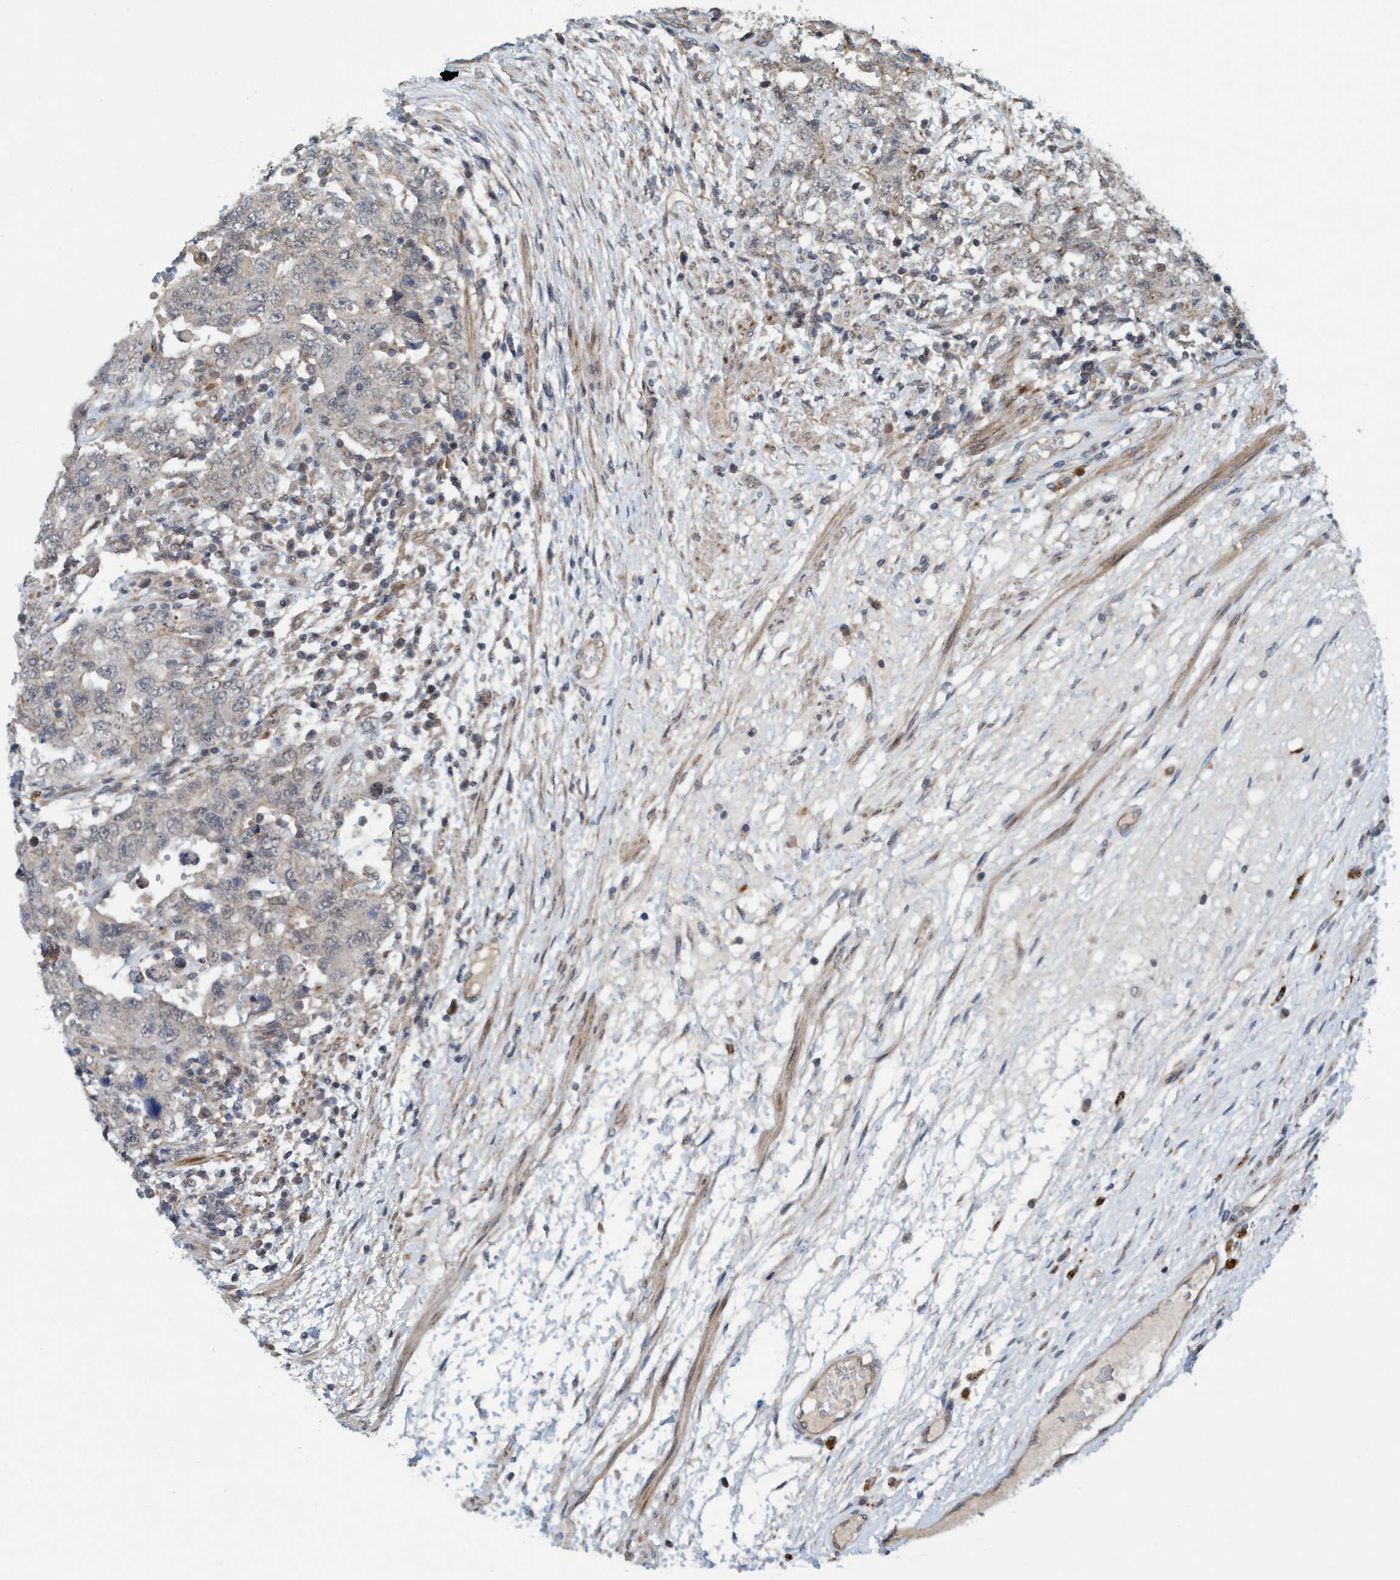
{"staining": {"intensity": "negative", "quantity": "none", "location": "none"}, "tissue": "testis cancer", "cell_type": "Tumor cells", "image_type": "cancer", "snomed": [{"axis": "morphology", "description": "Carcinoma, Embryonal, NOS"}, {"axis": "topography", "description": "Testis"}], "caption": "Immunohistochemical staining of human embryonal carcinoma (testis) displays no significant positivity in tumor cells.", "gene": "TRIM65", "patient": {"sex": "male", "age": 26}}